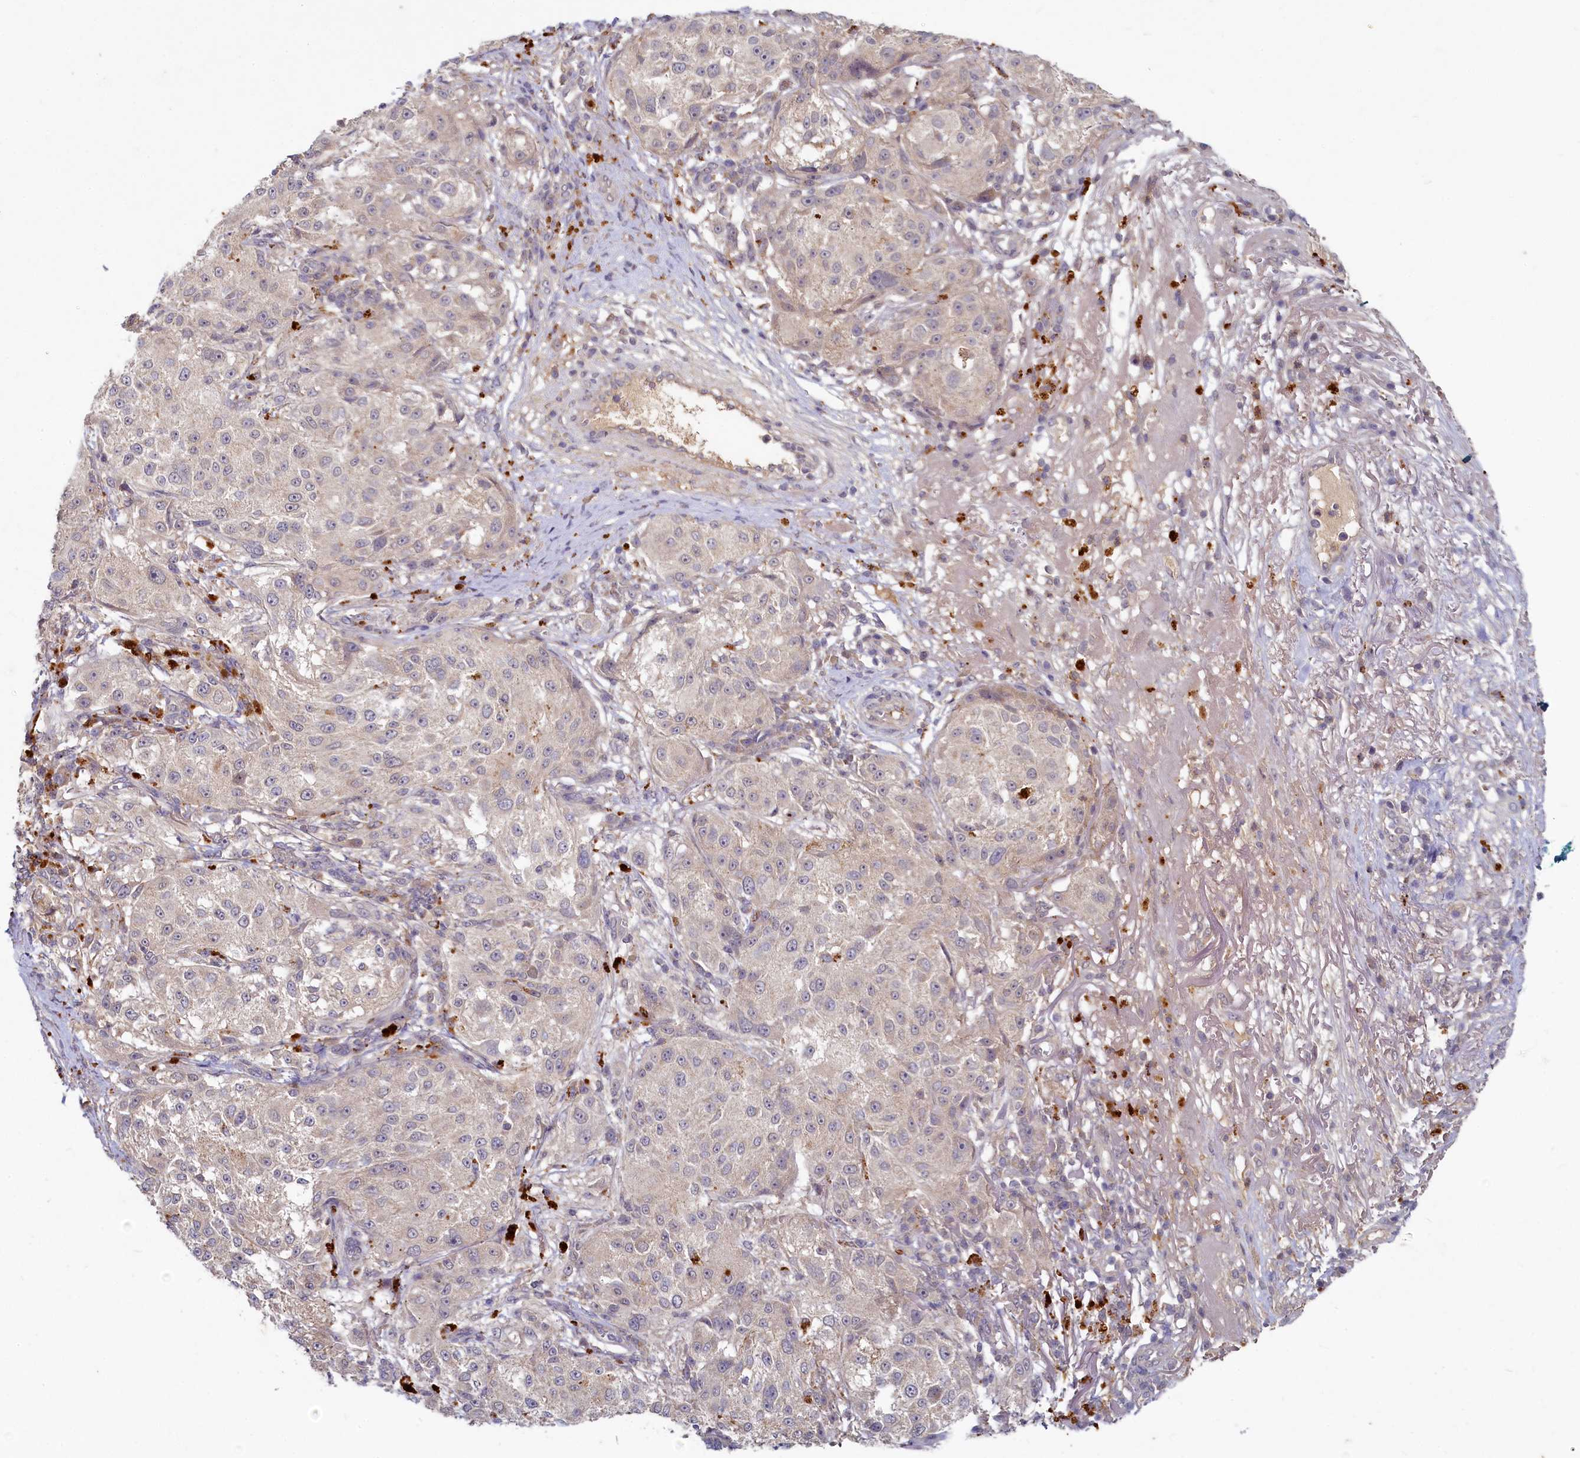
{"staining": {"intensity": "negative", "quantity": "none", "location": "none"}, "tissue": "melanoma", "cell_type": "Tumor cells", "image_type": "cancer", "snomed": [{"axis": "morphology", "description": "Necrosis, NOS"}, {"axis": "morphology", "description": "Malignant melanoma, NOS"}, {"axis": "topography", "description": "Skin"}], "caption": "Immunohistochemistry of human melanoma reveals no staining in tumor cells.", "gene": "HERC3", "patient": {"sex": "female", "age": 87}}